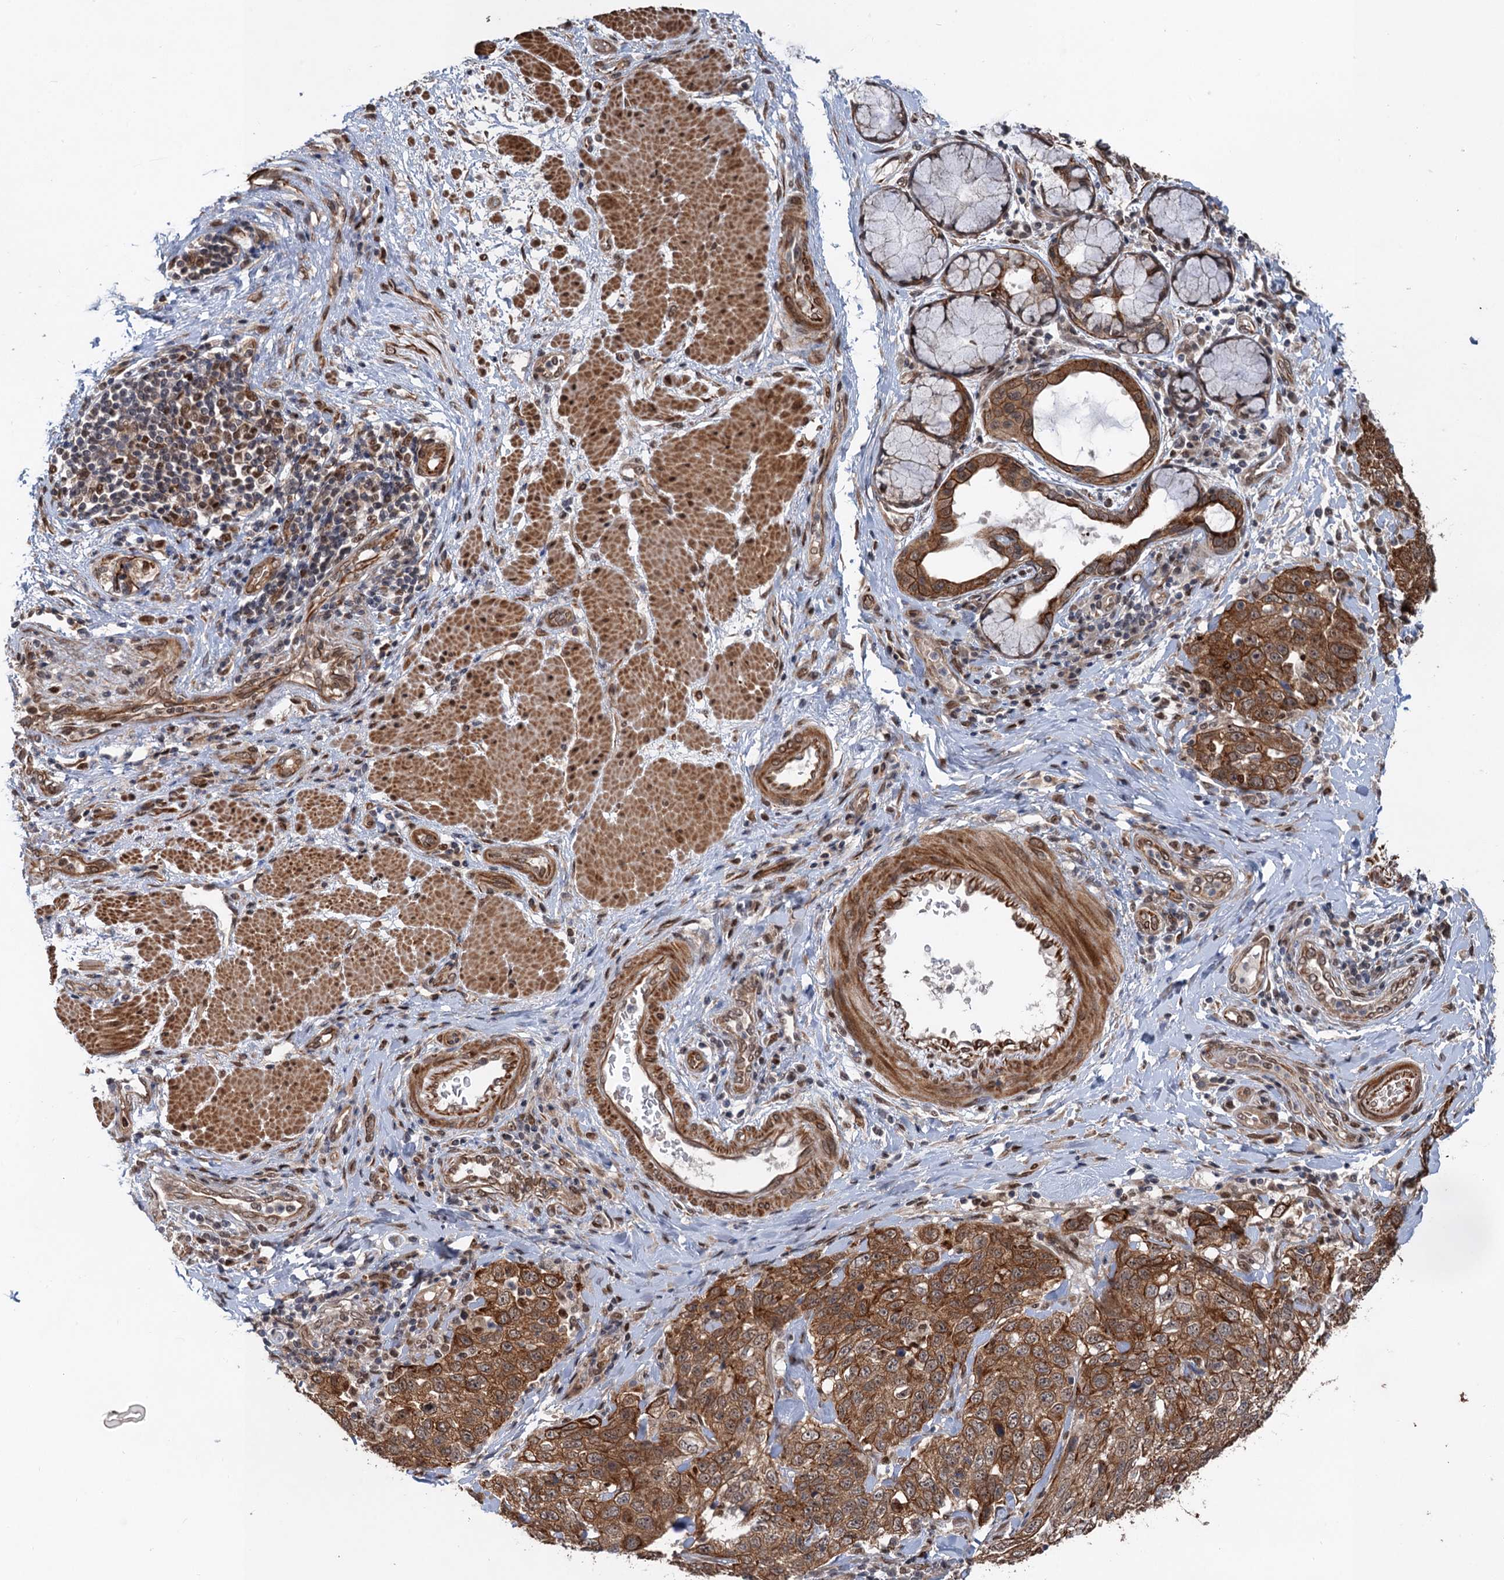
{"staining": {"intensity": "strong", "quantity": ">75%", "location": "cytoplasmic/membranous"}, "tissue": "stomach cancer", "cell_type": "Tumor cells", "image_type": "cancer", "snomed": [{"axis": "morphology", "description": "Adenocarcinoma, NOS"}, {"axis": "topography", "description": "Stomach"}], "caption": "Brown immunohistochemical staining in human stomach cancer (adenocarcinoma) reveals strong cytoplasmic/membranous staining in about >75% of tumor cells. (Brightfield microscopy of DAB IHC at high magnification).", "gene": "TTC31", "patient": {"sex": "male", "age": 48}}